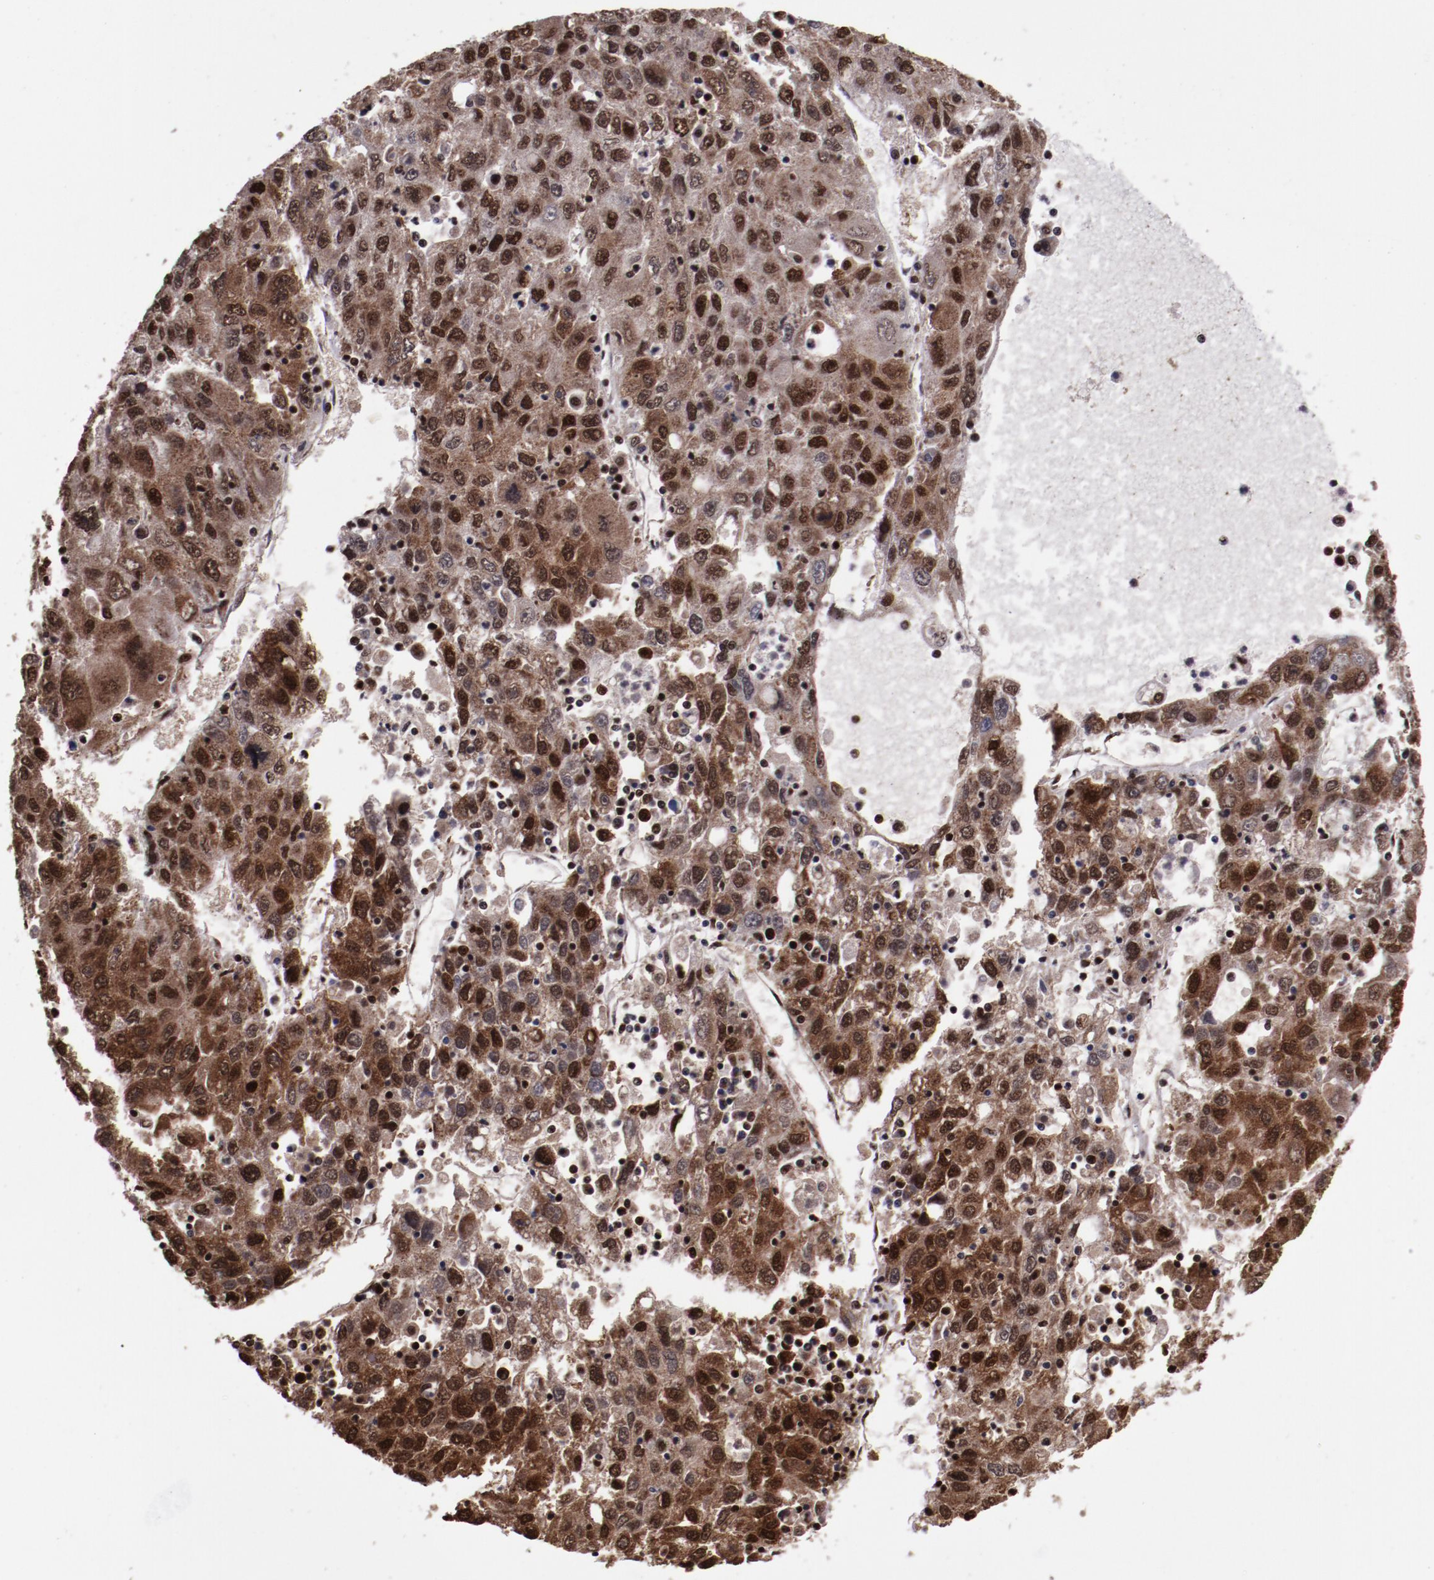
{"staining": {"intensity": "strong", "quantity": ">75%", "location": "cytoplasmic/membranous,nuclear"}, "tissue": "liver cancer", "cell_type": "Tumor cells", "image_type": "cancer", "snomed": [{"axis": "morphology", "description": "Carcinoma, Hepatocellular, NOS"}, {"axis": "topography", "description": "Liver"}], "caption": "IHC (DAB (3,3'-diaminobenzidine)) staining of liver hepatocellular carcinoma displays strong cytoplasmic/membranous and nuclear protein staining in about >75% of tumor cells.", "gene": "SNW1", "patient": {"sex": "male", "age": 49}}